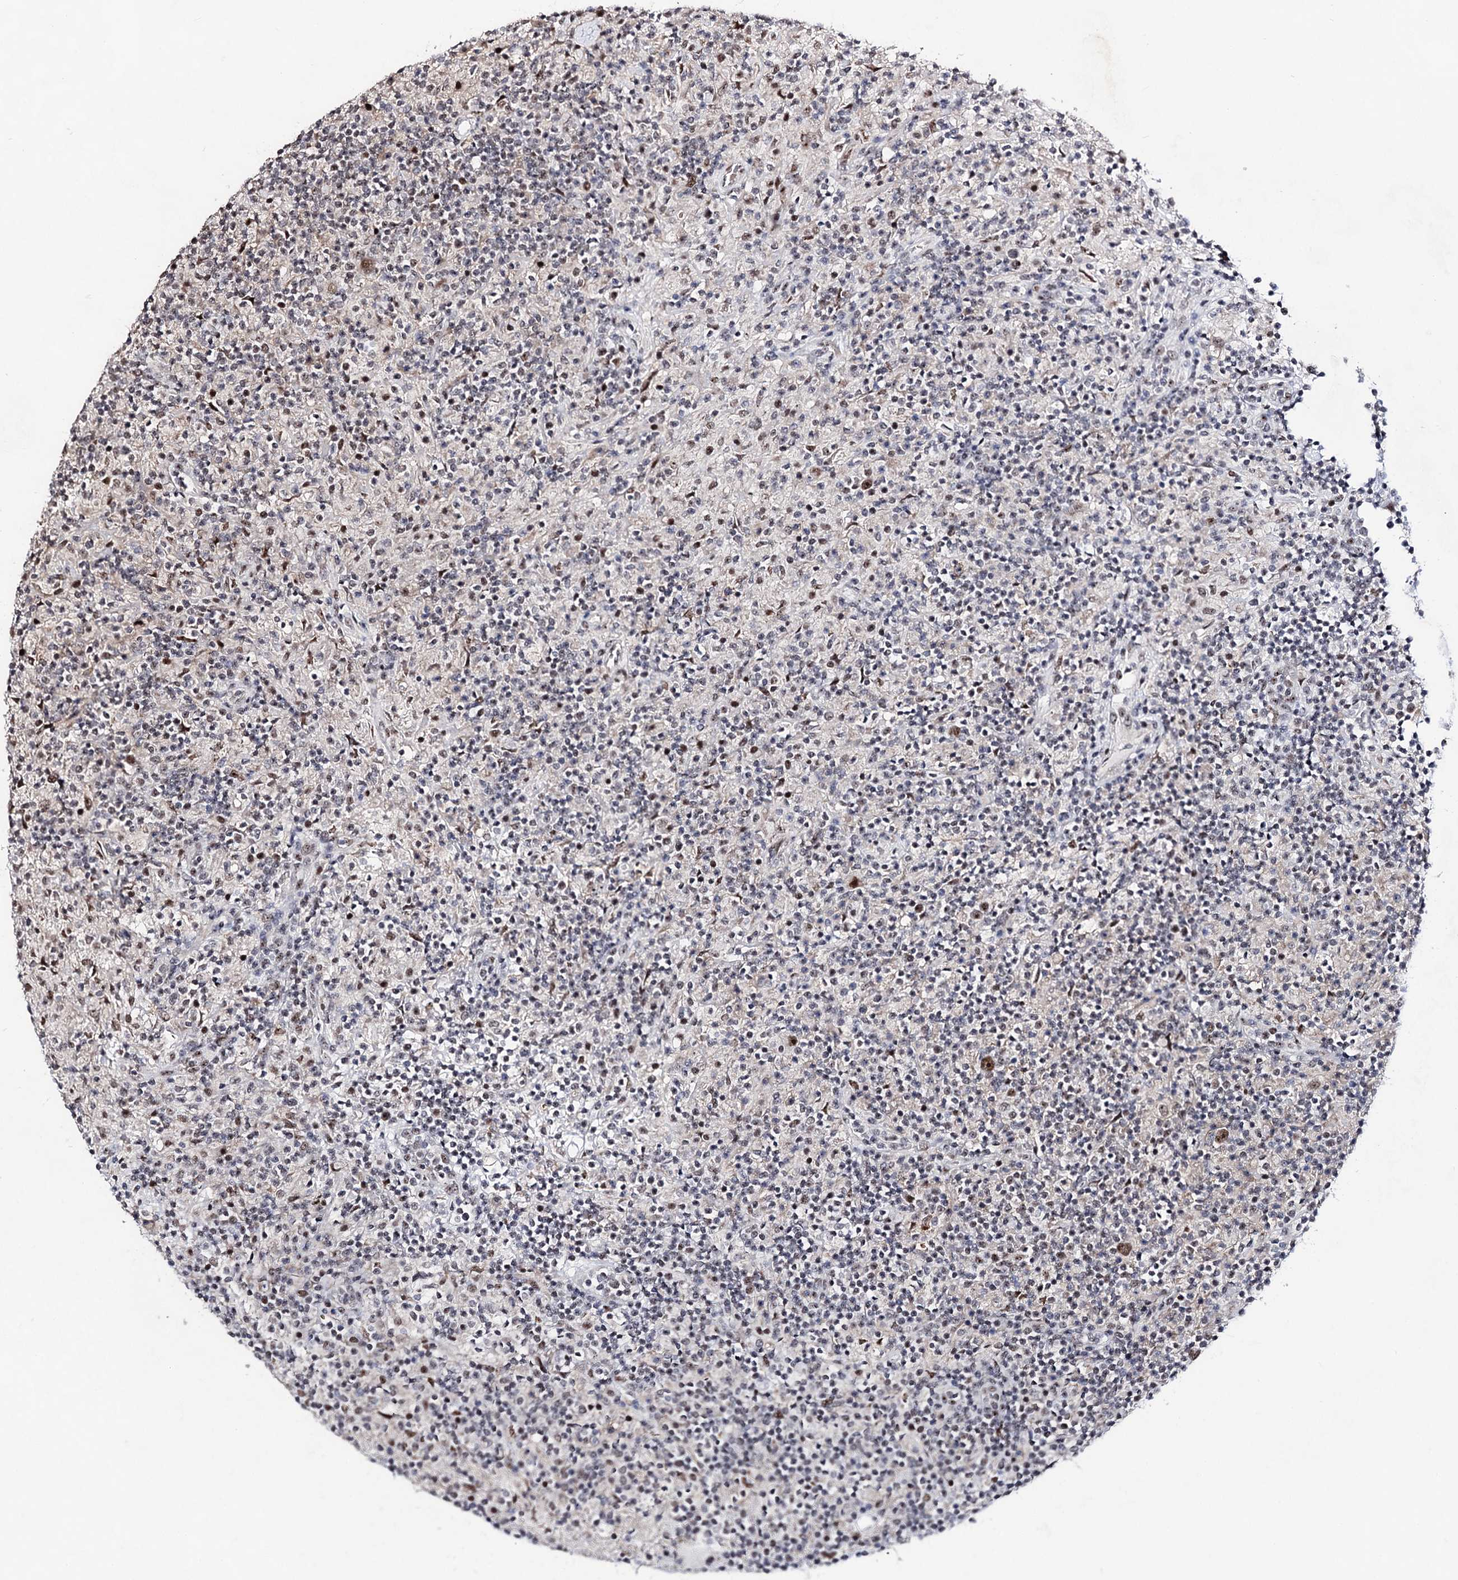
{"staining": {"intensity": "moderate", "quantity": ">75%", "location": "nuclear"}, "tissue": "lymphoma", "cell_type": "Tumor cells", "image_type": "cancer", "snomed": [{"axis": "morphology", "description": "Hodgkin's disease, NOS"}, {"axis": "topography", "description": "Lymph node"}], "caption": "Lymphoma tissue displays moderate nuclear expression in approximately >75% of tumor cells, visualized by immunohistochemistry. (DAB = brown stain, brightfield microscopy at high magnification).", "gene": "EXOSC10", "patient": {"sex": "male", "age": 70}}